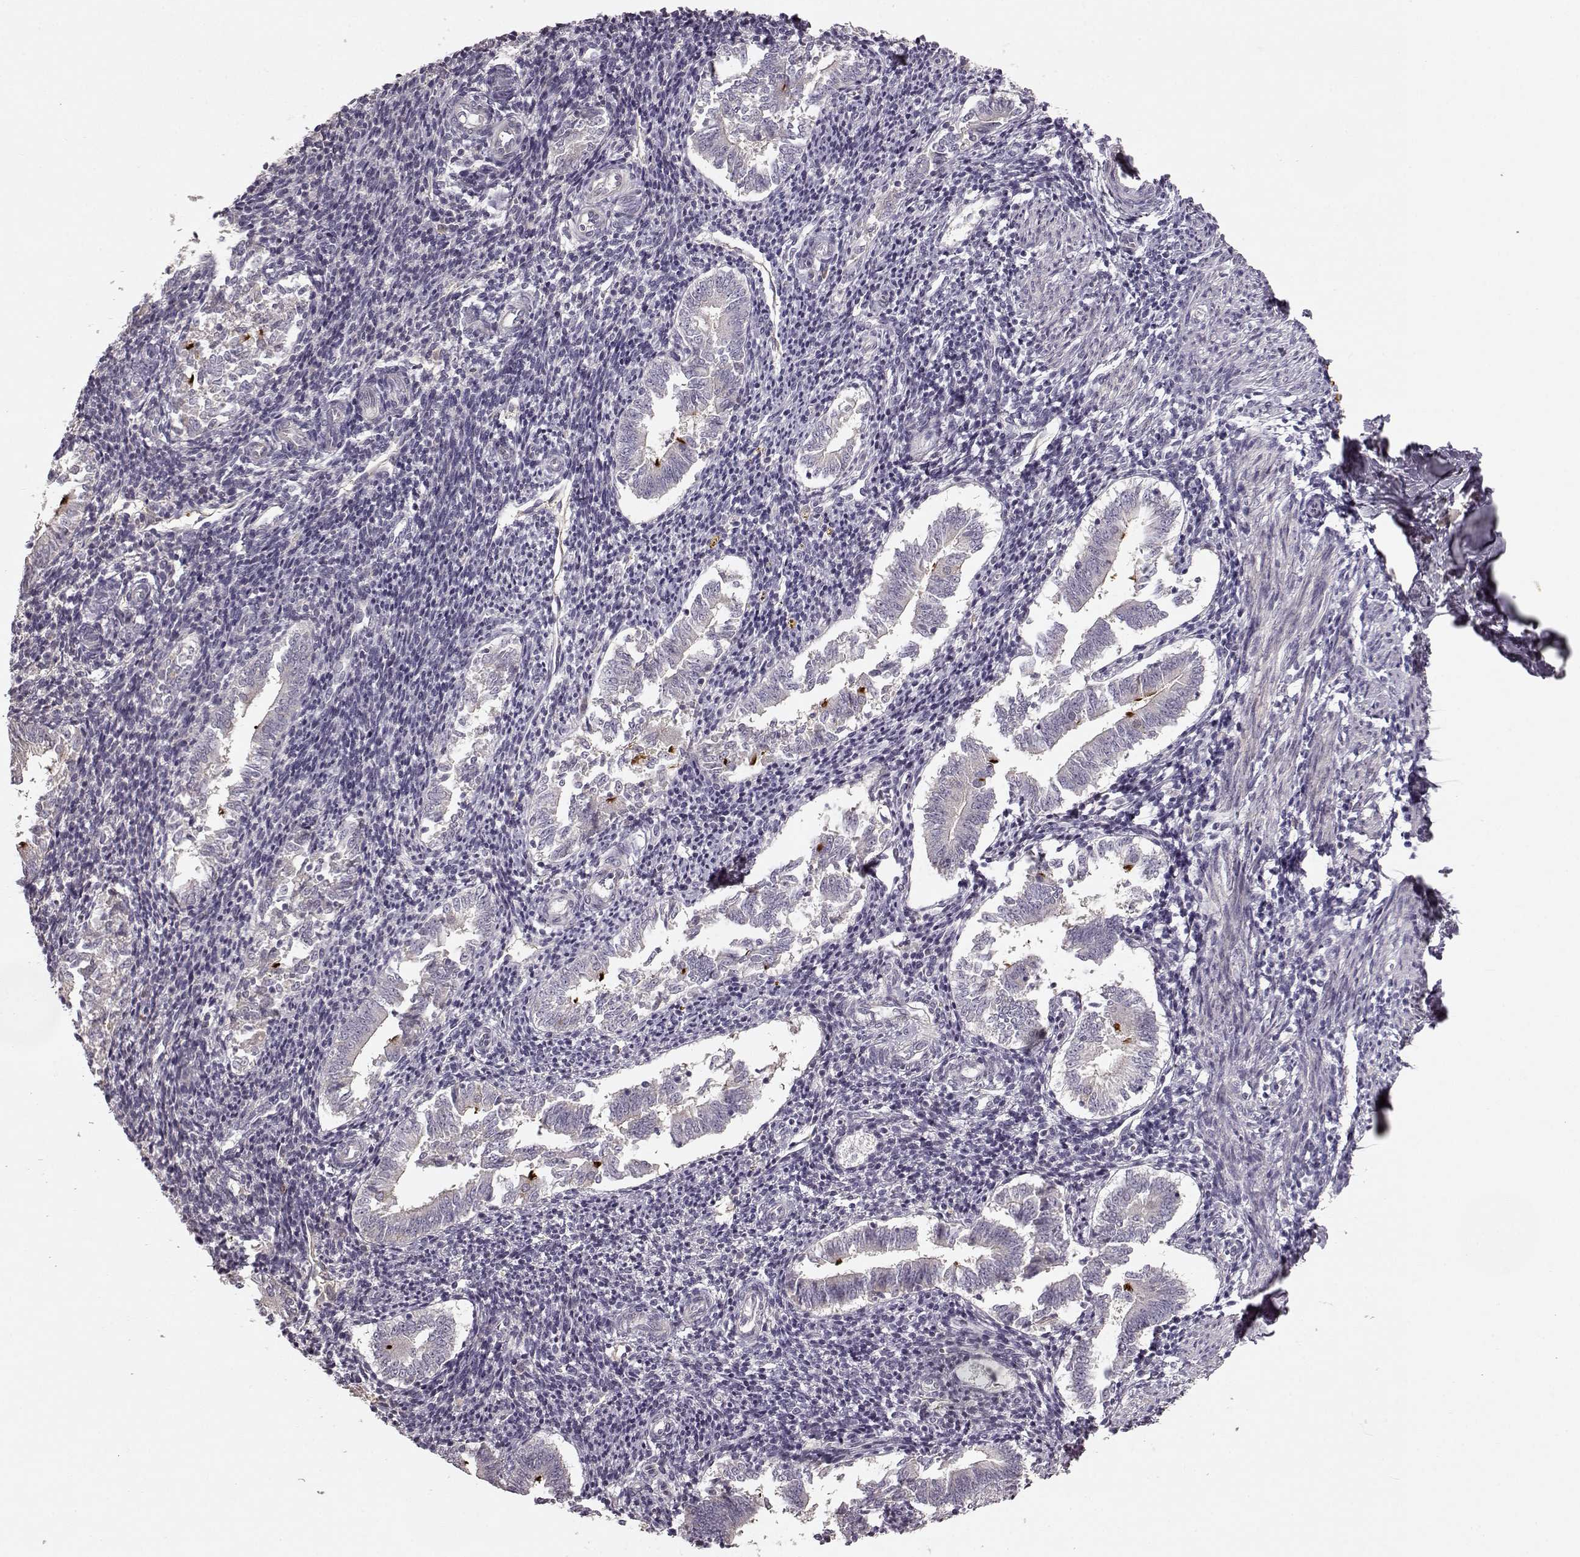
{"staining": {"intensity": "weak", "quantity": "25%-75%", "location": "cytoplasmic/membranous"}, "tissue": "endometrium", "cell_type": "Cells in endometrial stroma", "image_type": "normal", "snomed": [{"axis": "morphology", "description": "Normal tissue, NOS"}, {"axis": "topography", "description": "Endometrium"}], "caption": "Immunohistochemical staining of benign human endometrium exhibits 25%-75% levels of weak cytoplasmic/membranous protein staining in approximately 25%-75% of cells in endometrial stroma. (DAB IHC with brightfield microscopy, high magnification).", "gene": "MTR", "patient": {"sex": "female", "age": 25}}